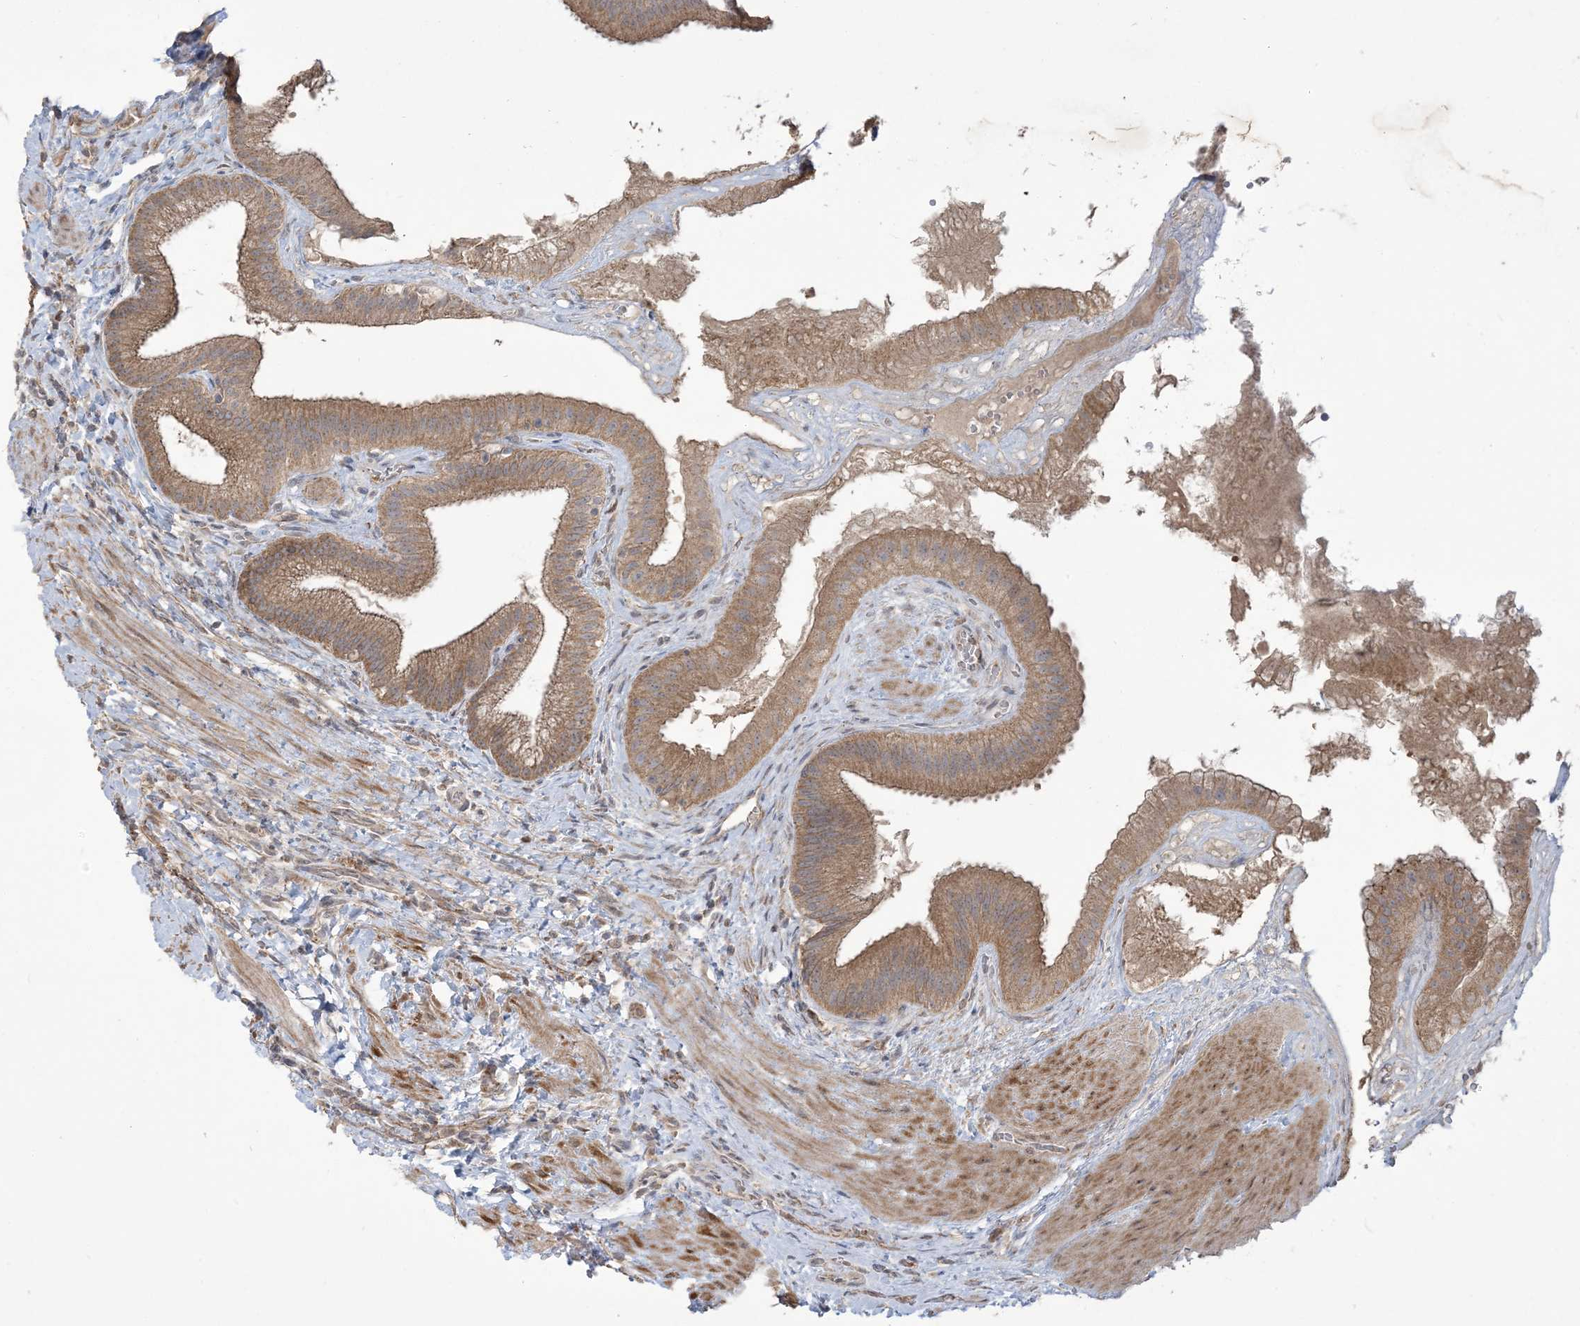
{"staining": {"intensity": "moderate", "quantity": ">75%", "location": "cytoplasmic/membranous"}, "tissue": "gallbladder", "cell_type": "Glandular cells", "image_type": "normal", "snomed": [{"axis": "morphology", "description": "Normal tissue, NOS"}, {"axis": "topography", "description": "Gallbladder"}], "caption": "A brown stain shows moderate cytoplasmic/membranous positivity of a protein in glandular cells of unremarkable human gallbladder. (Brightfield microscopy of DAB IHC at high magnification).", "gene": "KLHL18", "patient": {"sex": "male", "age": 55}}